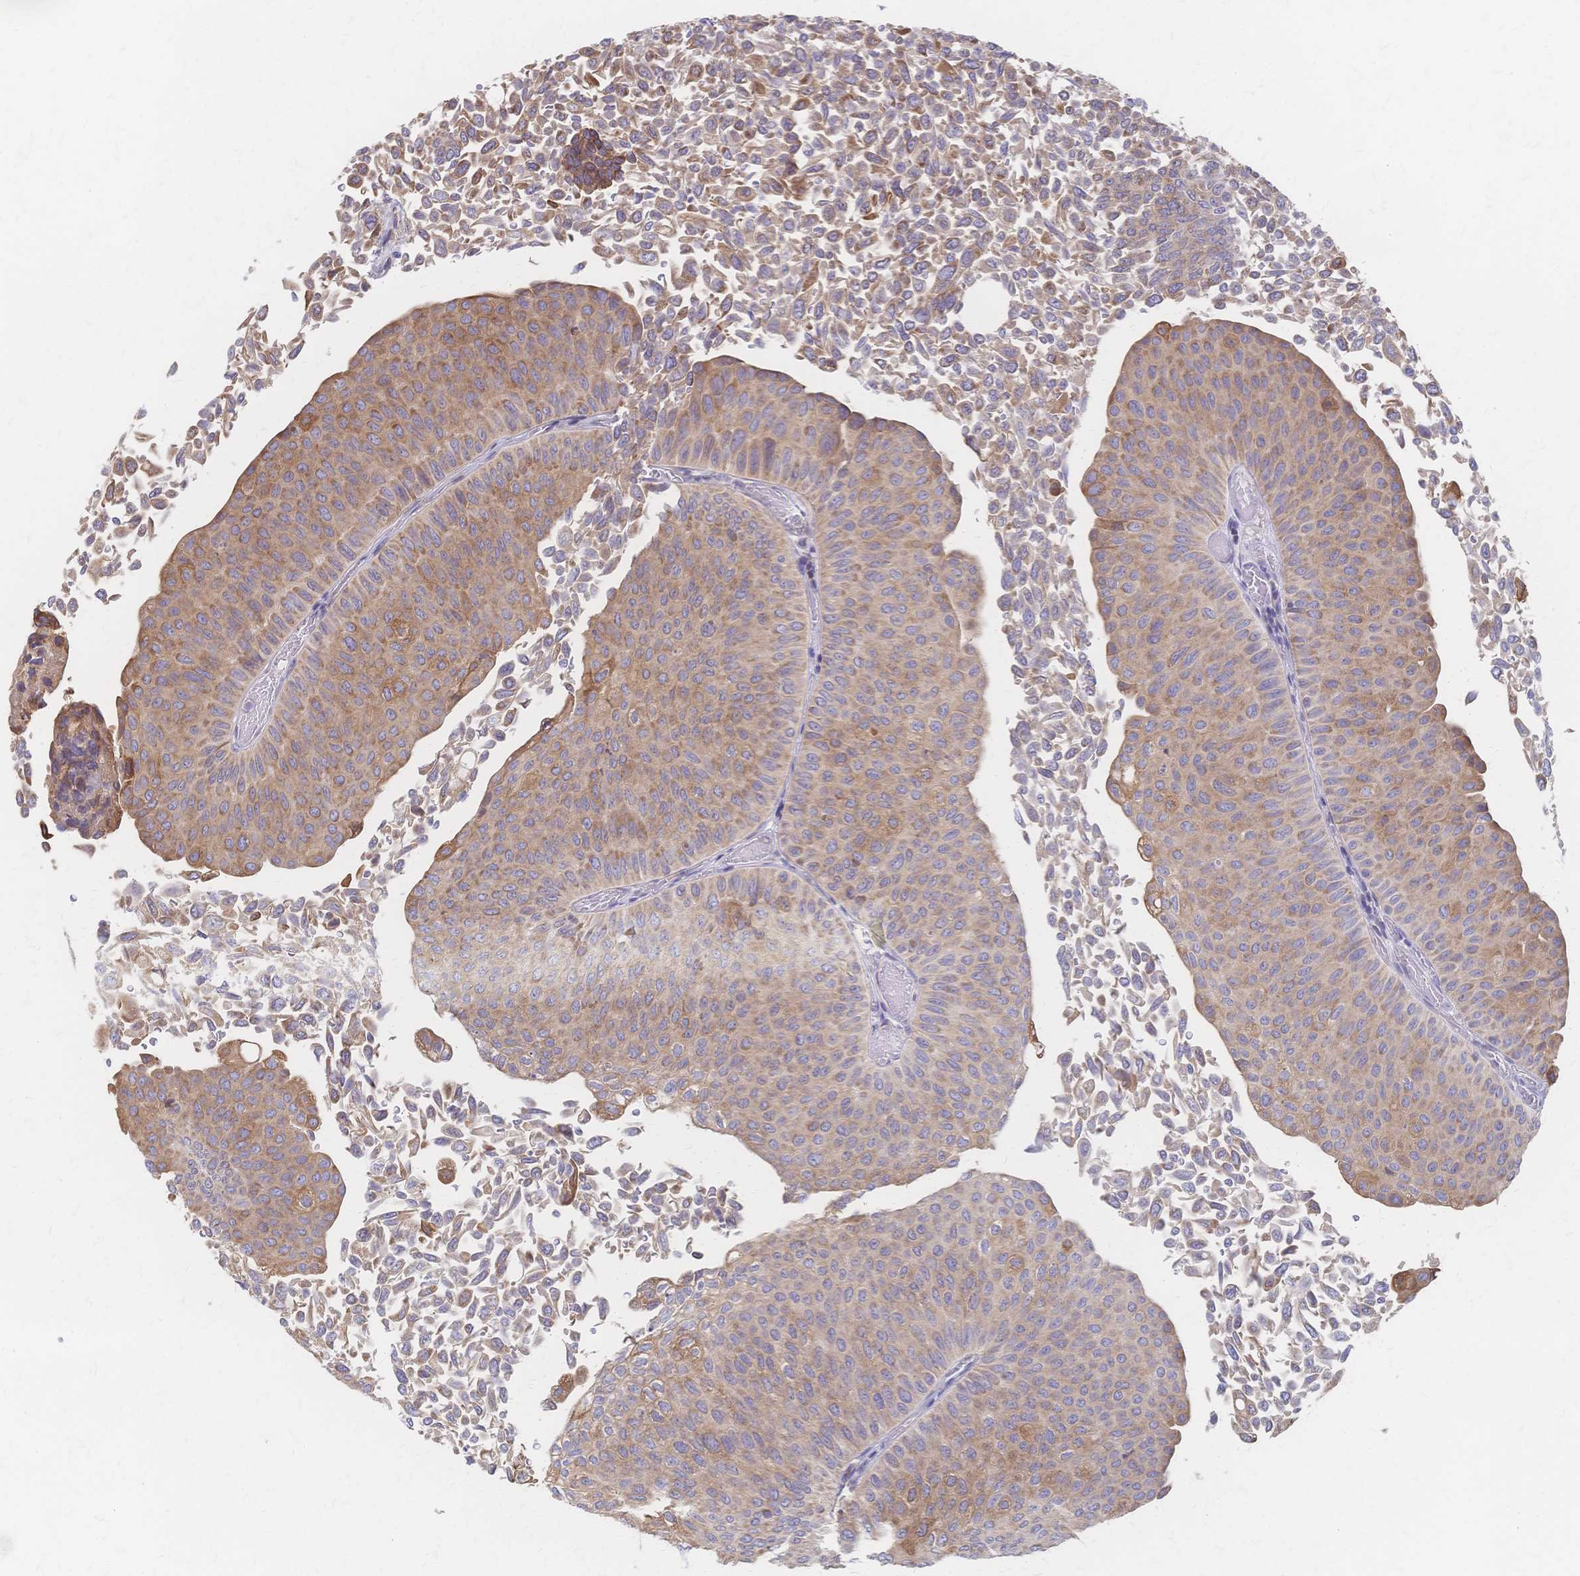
{"staining": {"intensity": "weak", "quantity": ">75%", "location": "cytoplasmic/membranous"}, "tissue": "urothelial cancer", "cell_type": "Tumor cells", "image_type": "cancer", "snomed": [{"axis": "morphology", "description": "Urothelial carcinoma, NOS"}, {"axis": "topography", "description": "Urinary bladder"}], "caption": "Weak cytoplasmic/membranous staining for a protein is identified in about >75% of tumor cells of transitional cell carcinoma using IHC.", "gene": "CYB5A", "patient": {"sex": "male", "age": 59}}